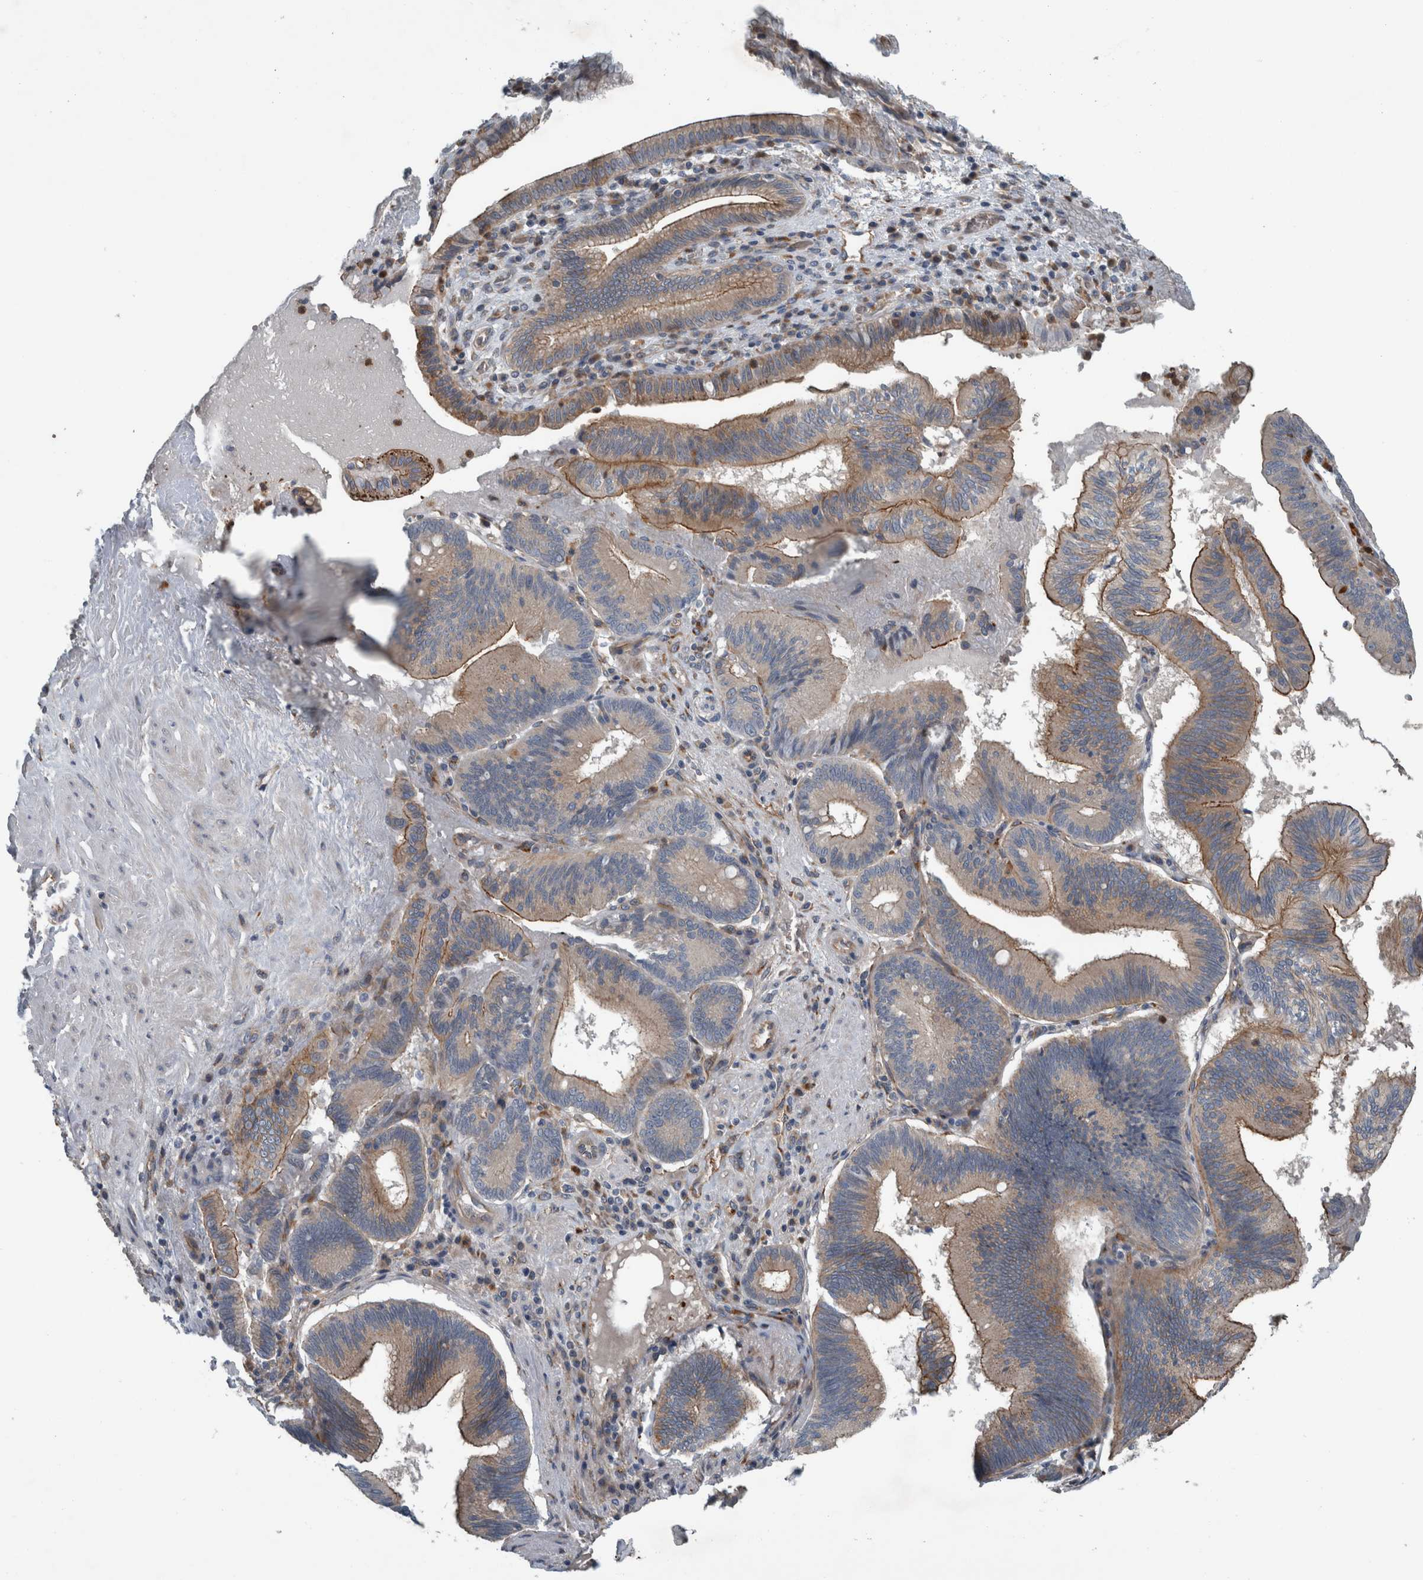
{"staining": {"intensity": "strong", "quantity": "<25%", "location": "cytoplasmic/membranous"}, "tissue": "pancreatic cancer", "cell_type": "Tumor cells", "image_type": "cancer", "snomed": [{"axis": "morphology", "description": "Adenocarcinoma, NOS"}, {"axis": "topography", "description": "Pancreas"}], "caption": "Protein staining of adenocarcinoma (pancreatic) tissue displays strong cytoplasmic/membranous positivity in about <25% of tumor cells.", "gene": "GLT8D2", "patient": {"sex": "male", "age": 82}}